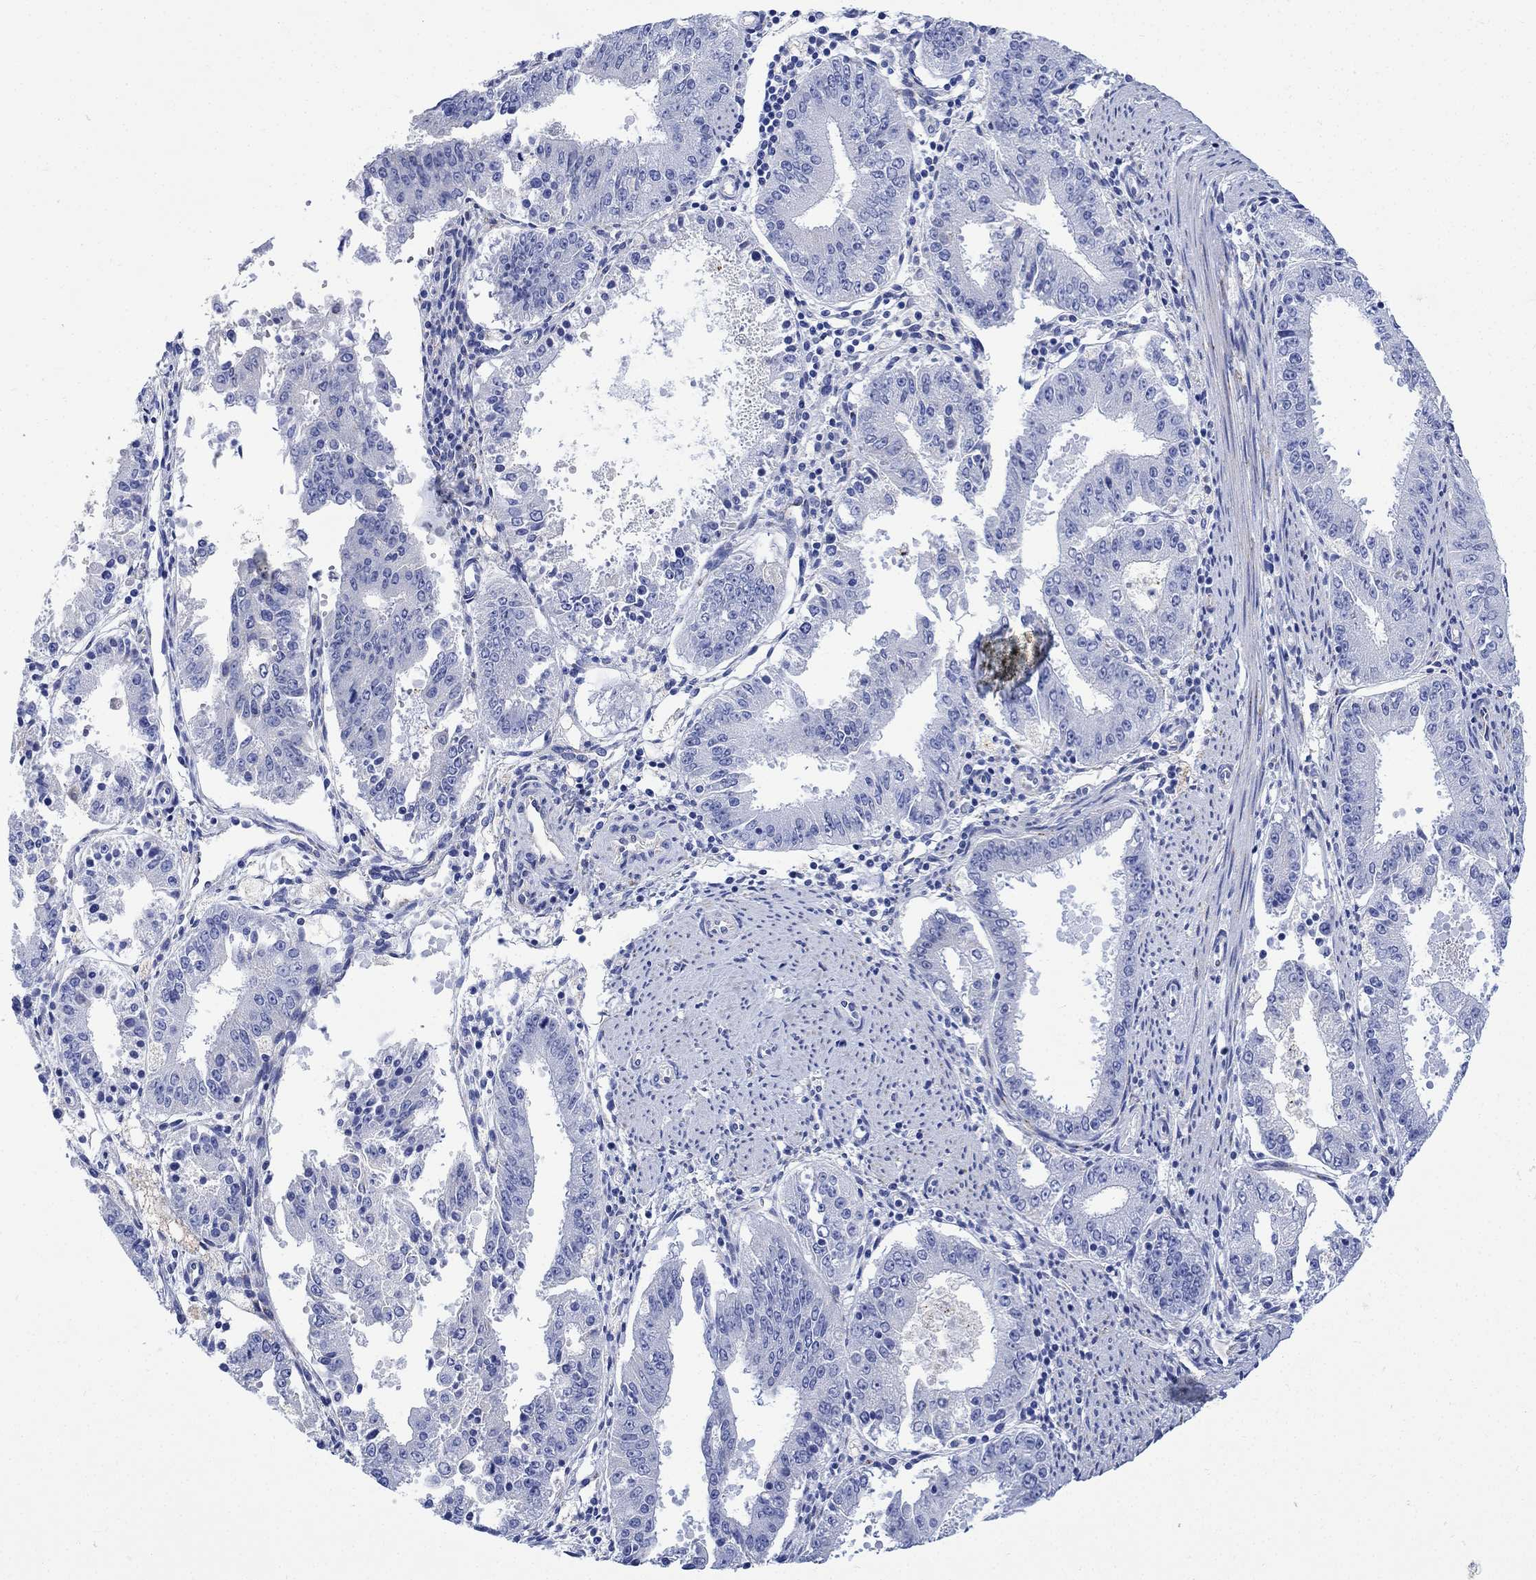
{"staining": {"intensity": "negative", "quantity": "none", "location": "none"}, "tissue": "ovarian cancer", "cell_type": "Tumor cells", "image_type": "cancer", "snomed": [{"axis": "morphology", "description": "Carcinoma, endometroid"}, {"axis": "topography", "description": "Ovary"}], "caption": "This micrograph is of ovarian cancer (endometroid carcinoma) stained with immunohistochemistry to label a protein in brown with the nuclei are counter-stained blue. There is no positivity in tumor cells.", "gene": "MYL1", "patient": {"sex": "female", "age": 42}}